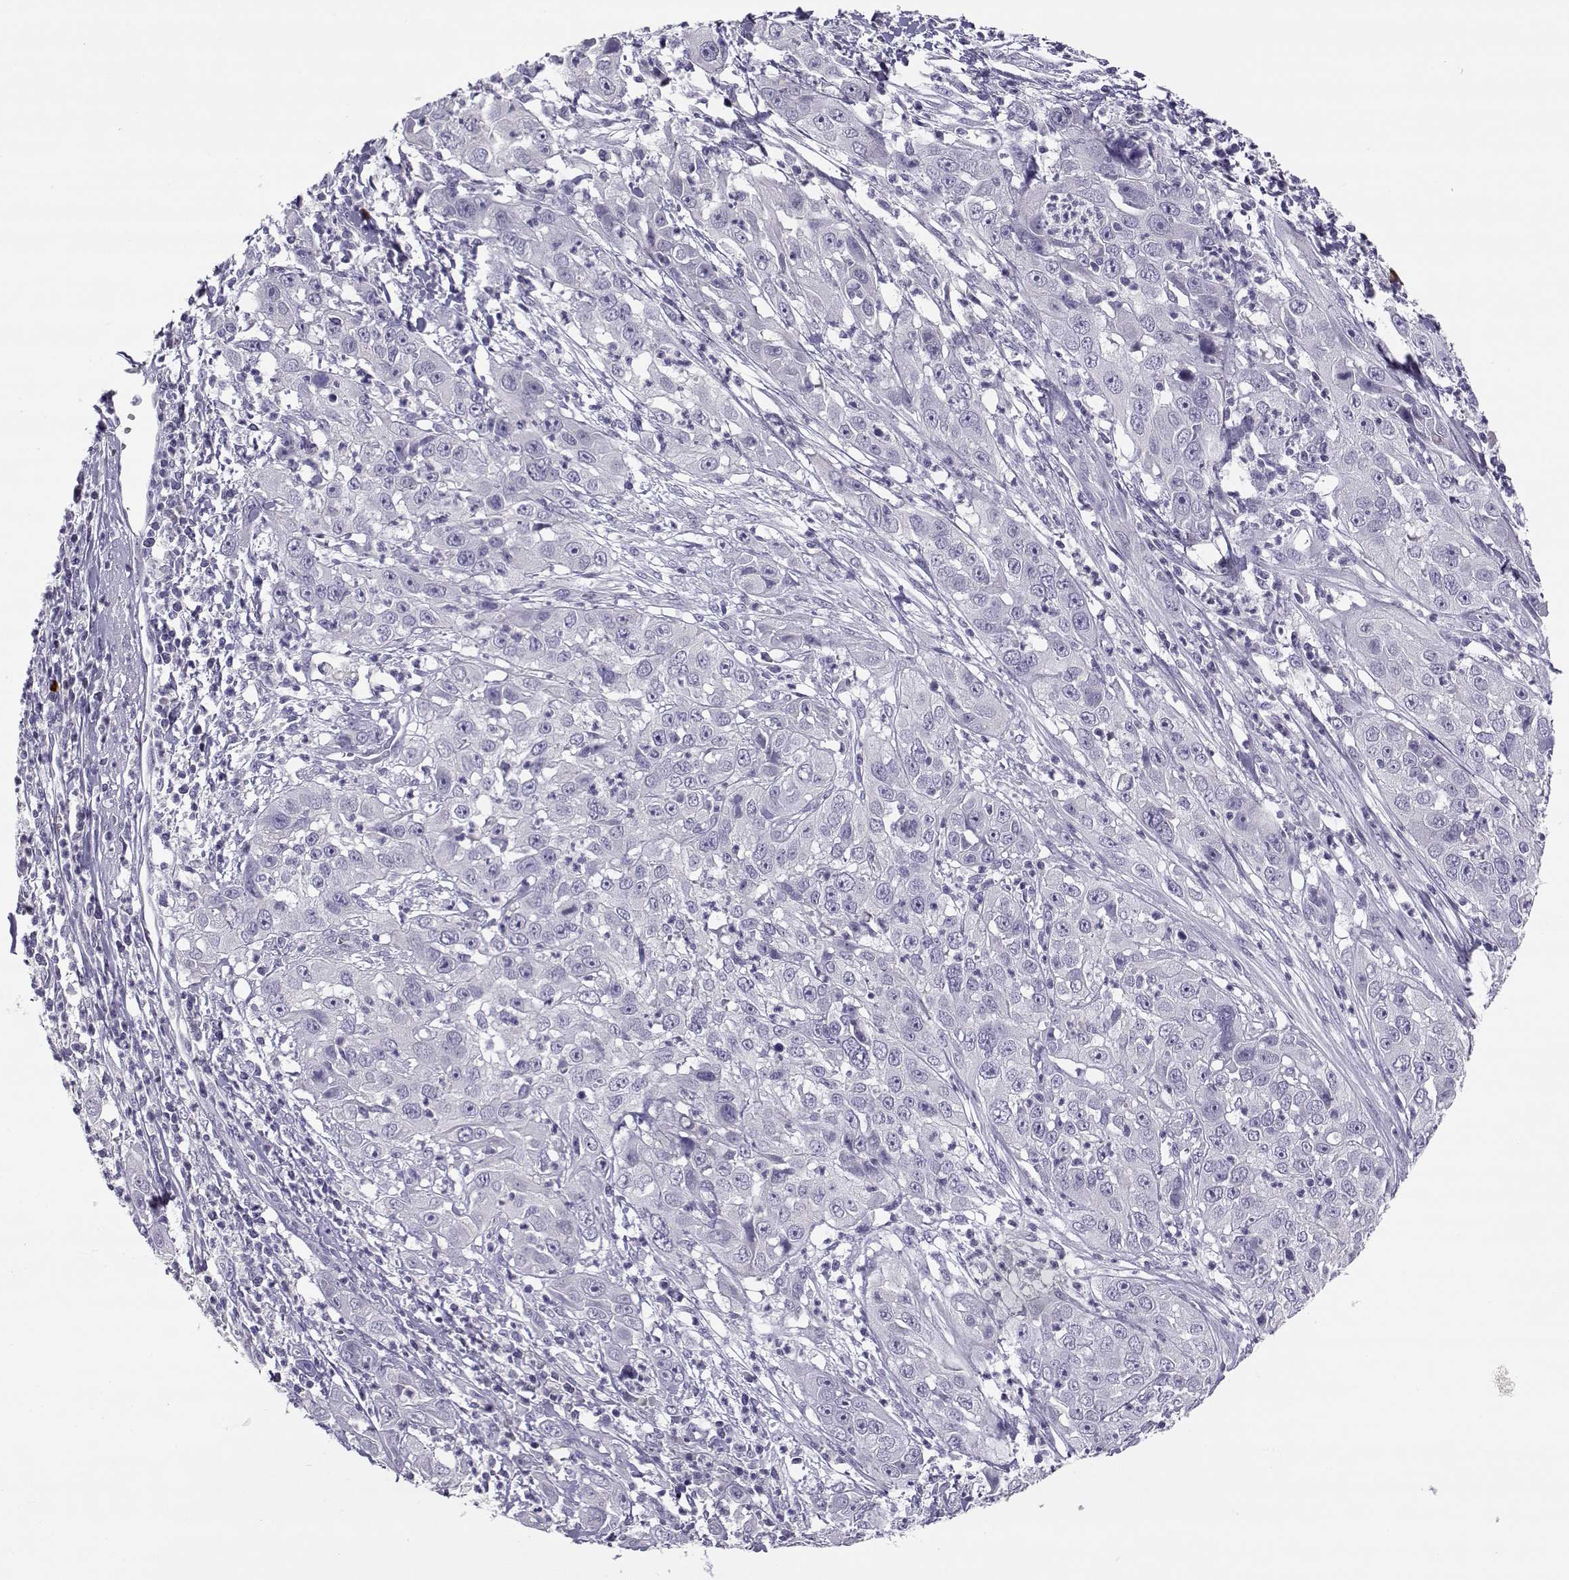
{"staining": {"intensity": "negative", "quantity": "none", "location": "none"}, "tissue": "cervical cancer", "cell_type": "Tumor cells", "image_type": "cancer", "snomed": [{"axis": "morphology", "description": "Squamous cell carcinoma, NOS"}, {"axis": "topography", "description": "Cervix"}], "caption": "Squamous cell carcinoma (cervical) was stained to show a protein in brown. There is no significant positivity in tumor cells. Nuclei are stained in blue.", "gene": "CFAP77", "patient": {"sex": "female", "age": 32}}